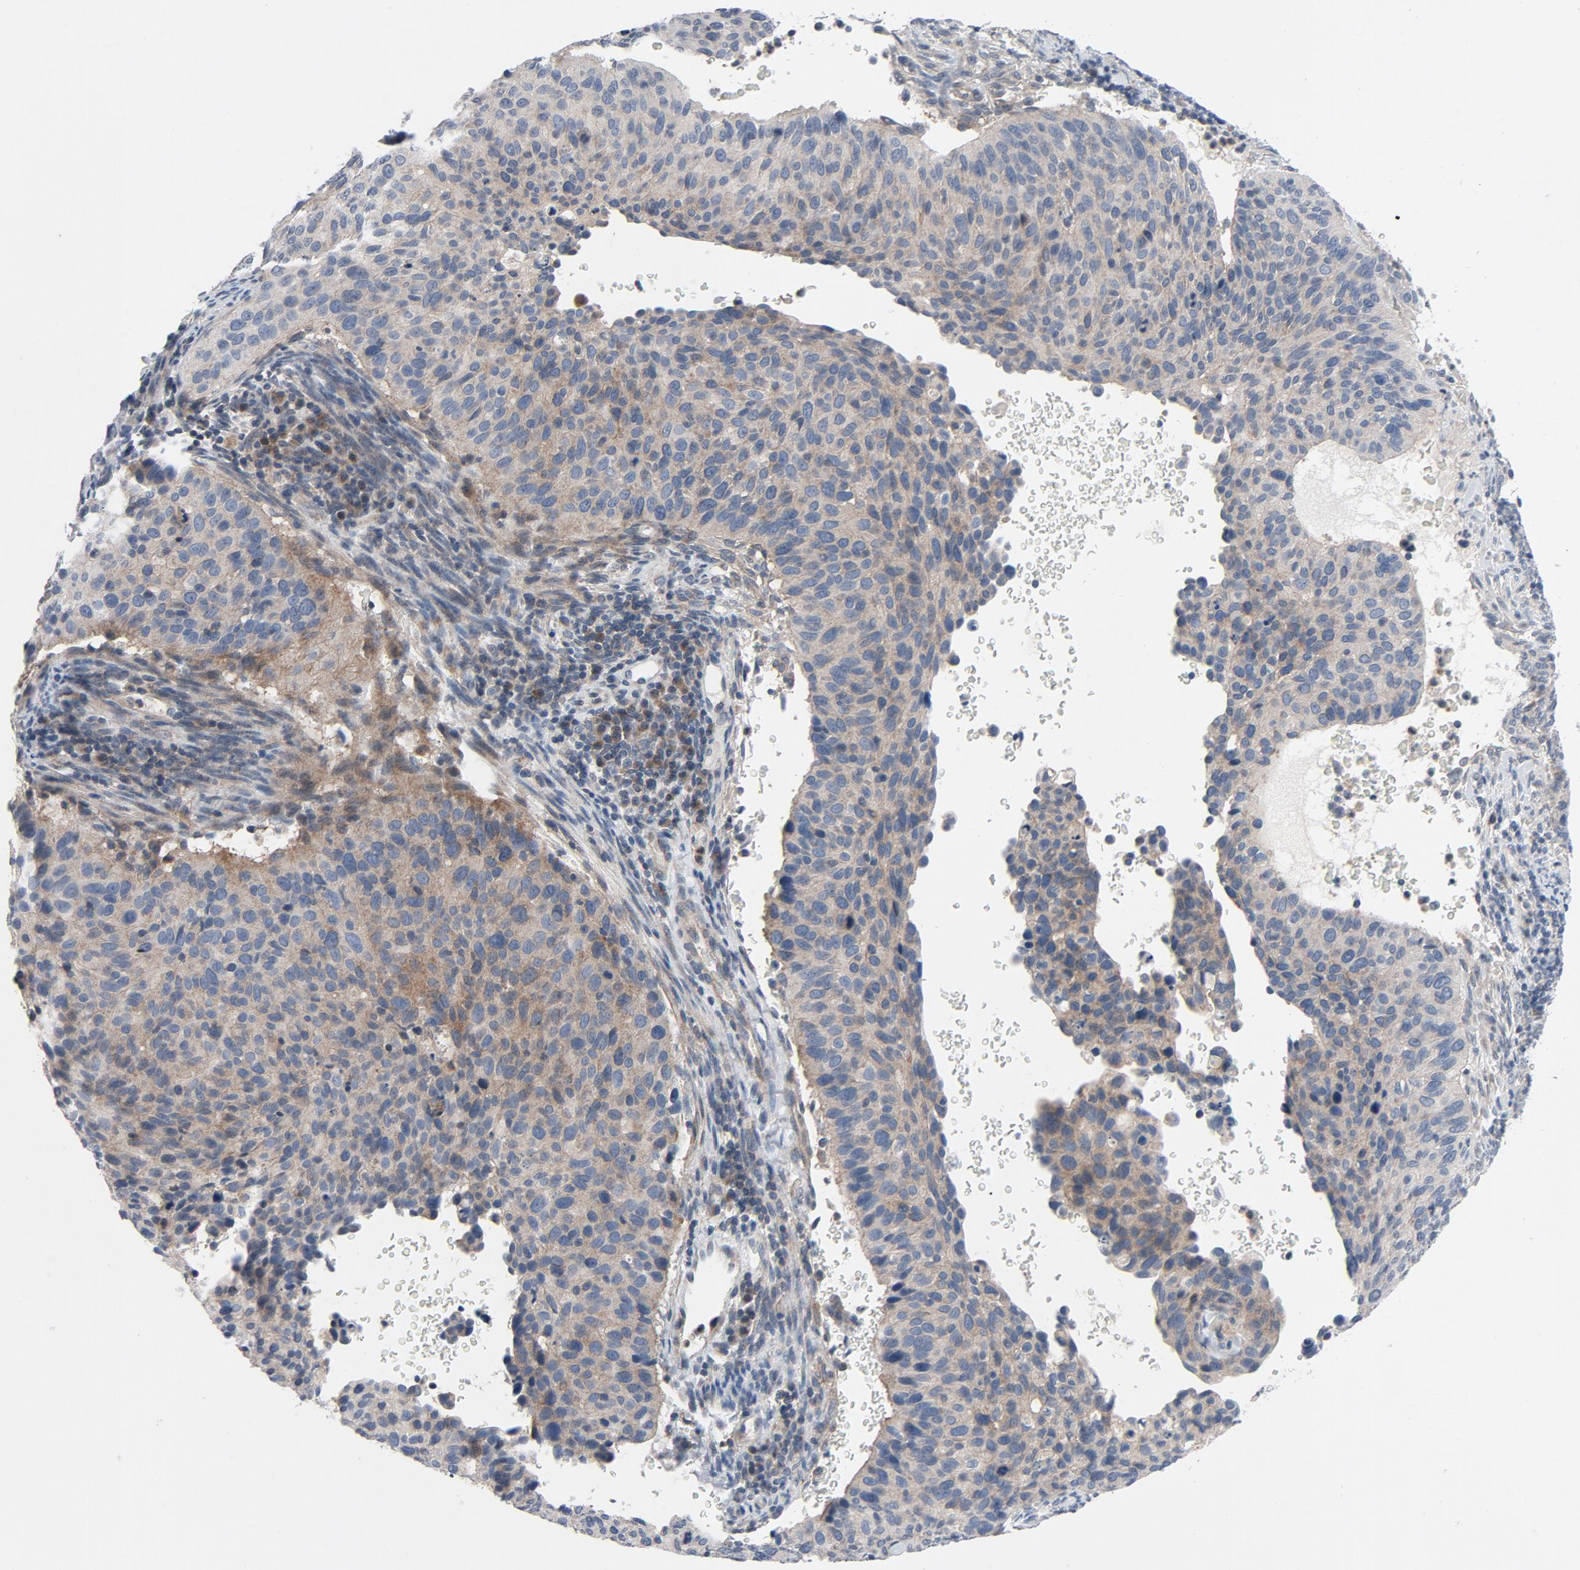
{"staining": {"intensity": "moderate", "quantity": ">75%", "location": "cytoplasmic/membranous"}, "tissue": "cervical cancer", "cell_type": "Tumor cells", "image_type": "cancer", "snomed": [{"axis": "morphology", "description": "Adenocarcinoma, NOS"}, {"axis": "topography", "description": "Cervix"}], "caption": "Protein analysis of cervical adenocarcinoma tissue demonstrates moderate cytoplasmic/membranous expression in about >75% of tumor cells.", "gene": "TSG101", "patient": {"sex": "female", "age": 29}}